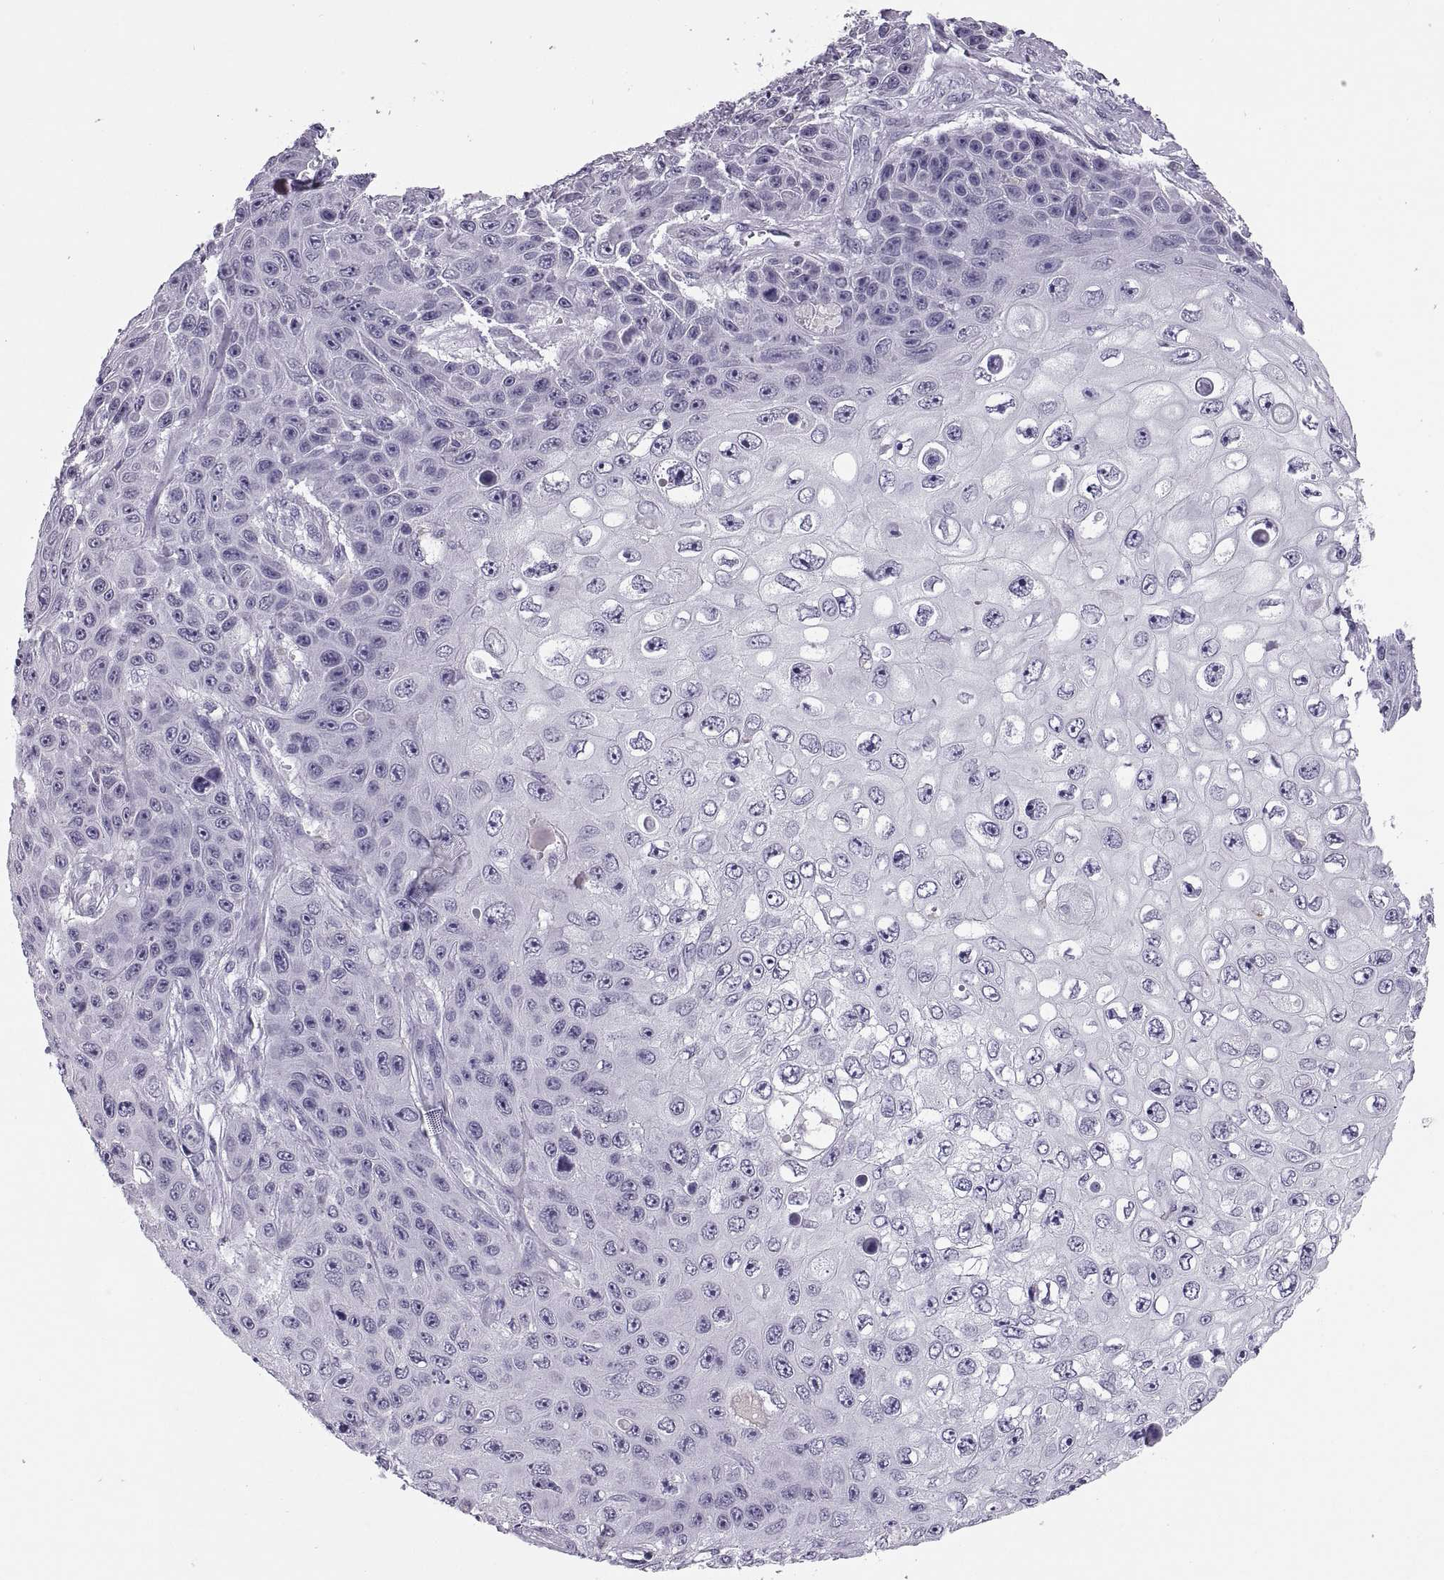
{"staining": {"intensity": "negative", "quantity": "none", "location": "none"}, "tissue": "skin cancer", "cell_type": "Tumor cells", "image_type": "cancer", "snomed": [{"axis": "morphology", "description": "Squamous cell carcinoma, NOS"}, {"axis": "topography", "description": "Skin"}], "caption": "This is an immunohistochemistry histopathology image of skin cancer. There is no staining in tumor cells.", "gene": "QRICH2", "patient": {"sex": "male", "age": 82}}